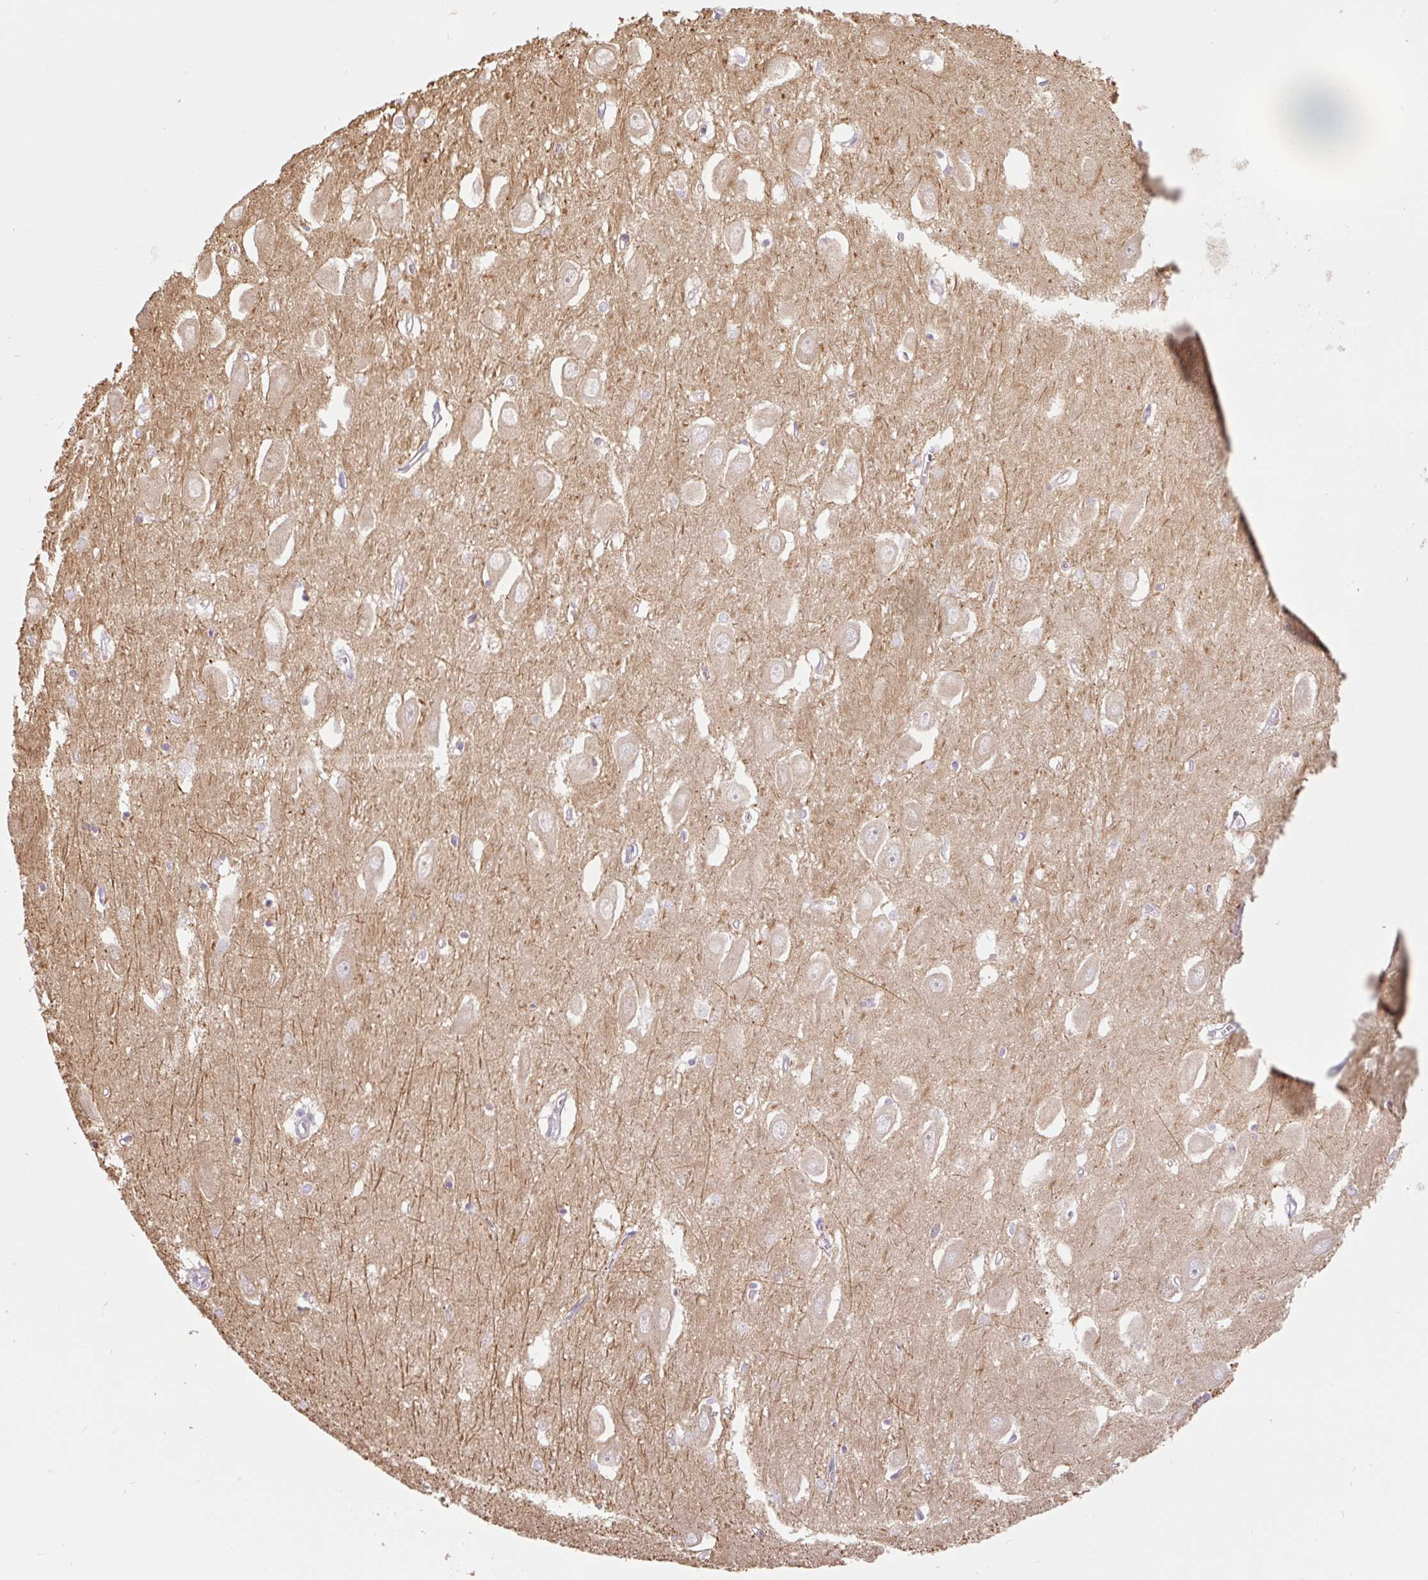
{"staining": {"intensity": "negative", "quantity": "none", "location": "none"}, "tissue": "hippocampus", "cell_type": "Glial cells", "image_type": "normal", "snomed": [{"axis": "morphology", "description": "Normal tissue, NOS"}, {"axis": "topography", "description": "Hippocampus"}], "caption": "Immunohistochemical staining of benign human hippocampus demonstrates no significant positivity in glial cells. (DAB (3,3'-diaminobenzidine) immunohistochemistry with hematoxylin counter stain).", "gene": "COX8A", "patient": {"sex": "female", "age": 64}}